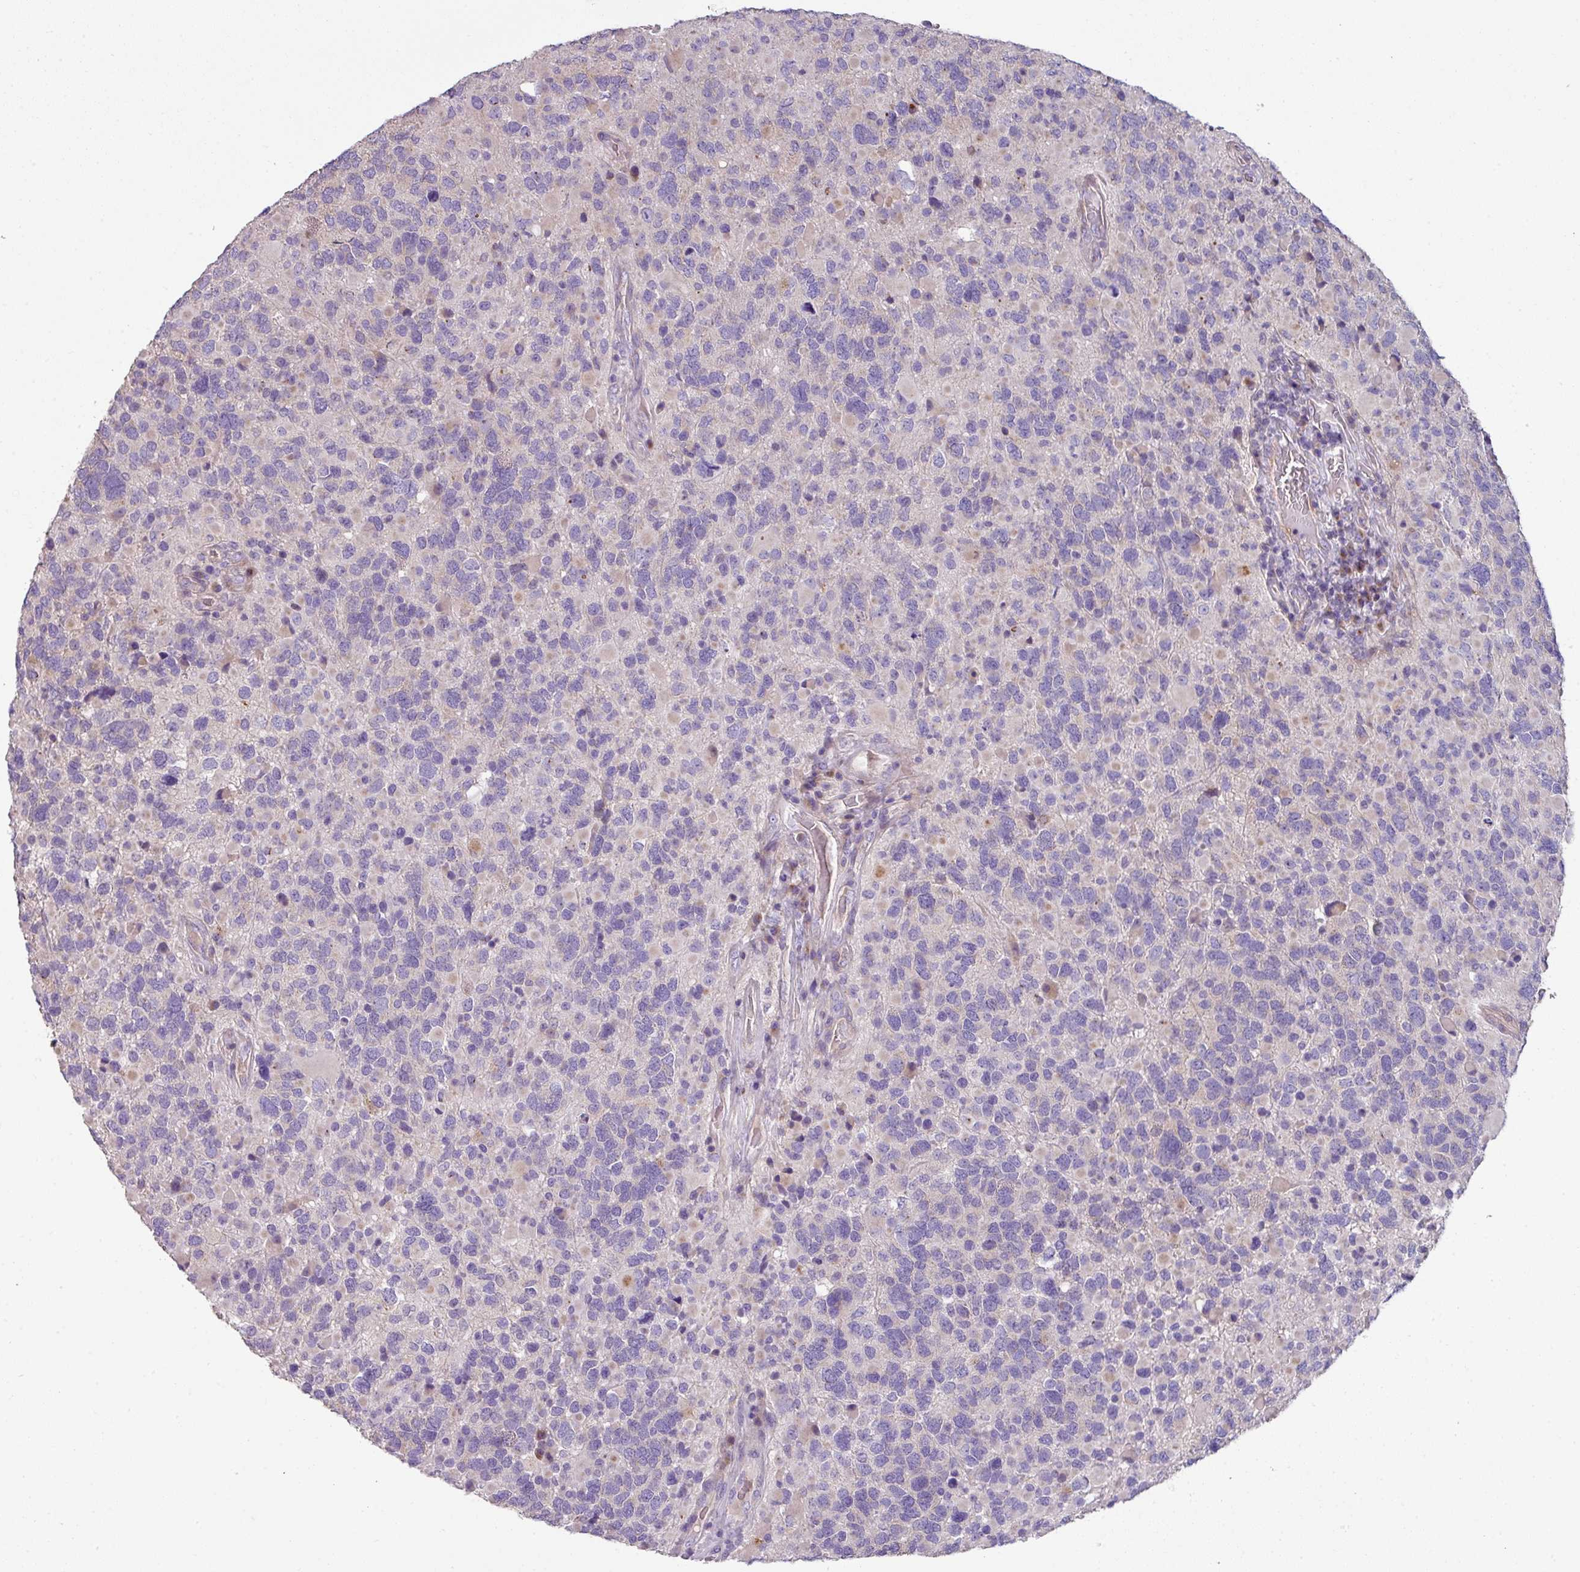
{"staining": {"intensity": "negative", "quantity": "none", "location": "none"}, "tissue": "glioma", "cell_type": "Tumor cells", "image_type": "cancer", "snomed": [{"axis": "morphology", "description": "Glioma, malignant, High grade"}, {"axis": "topography", "description": "Brain"}], "caption": "This is a photomicrograph of IHC staining of glioma, which shows no positivity in tumor cells.", "gene": "LRRC9", "patient": {"sex": "female", "age": 40}}